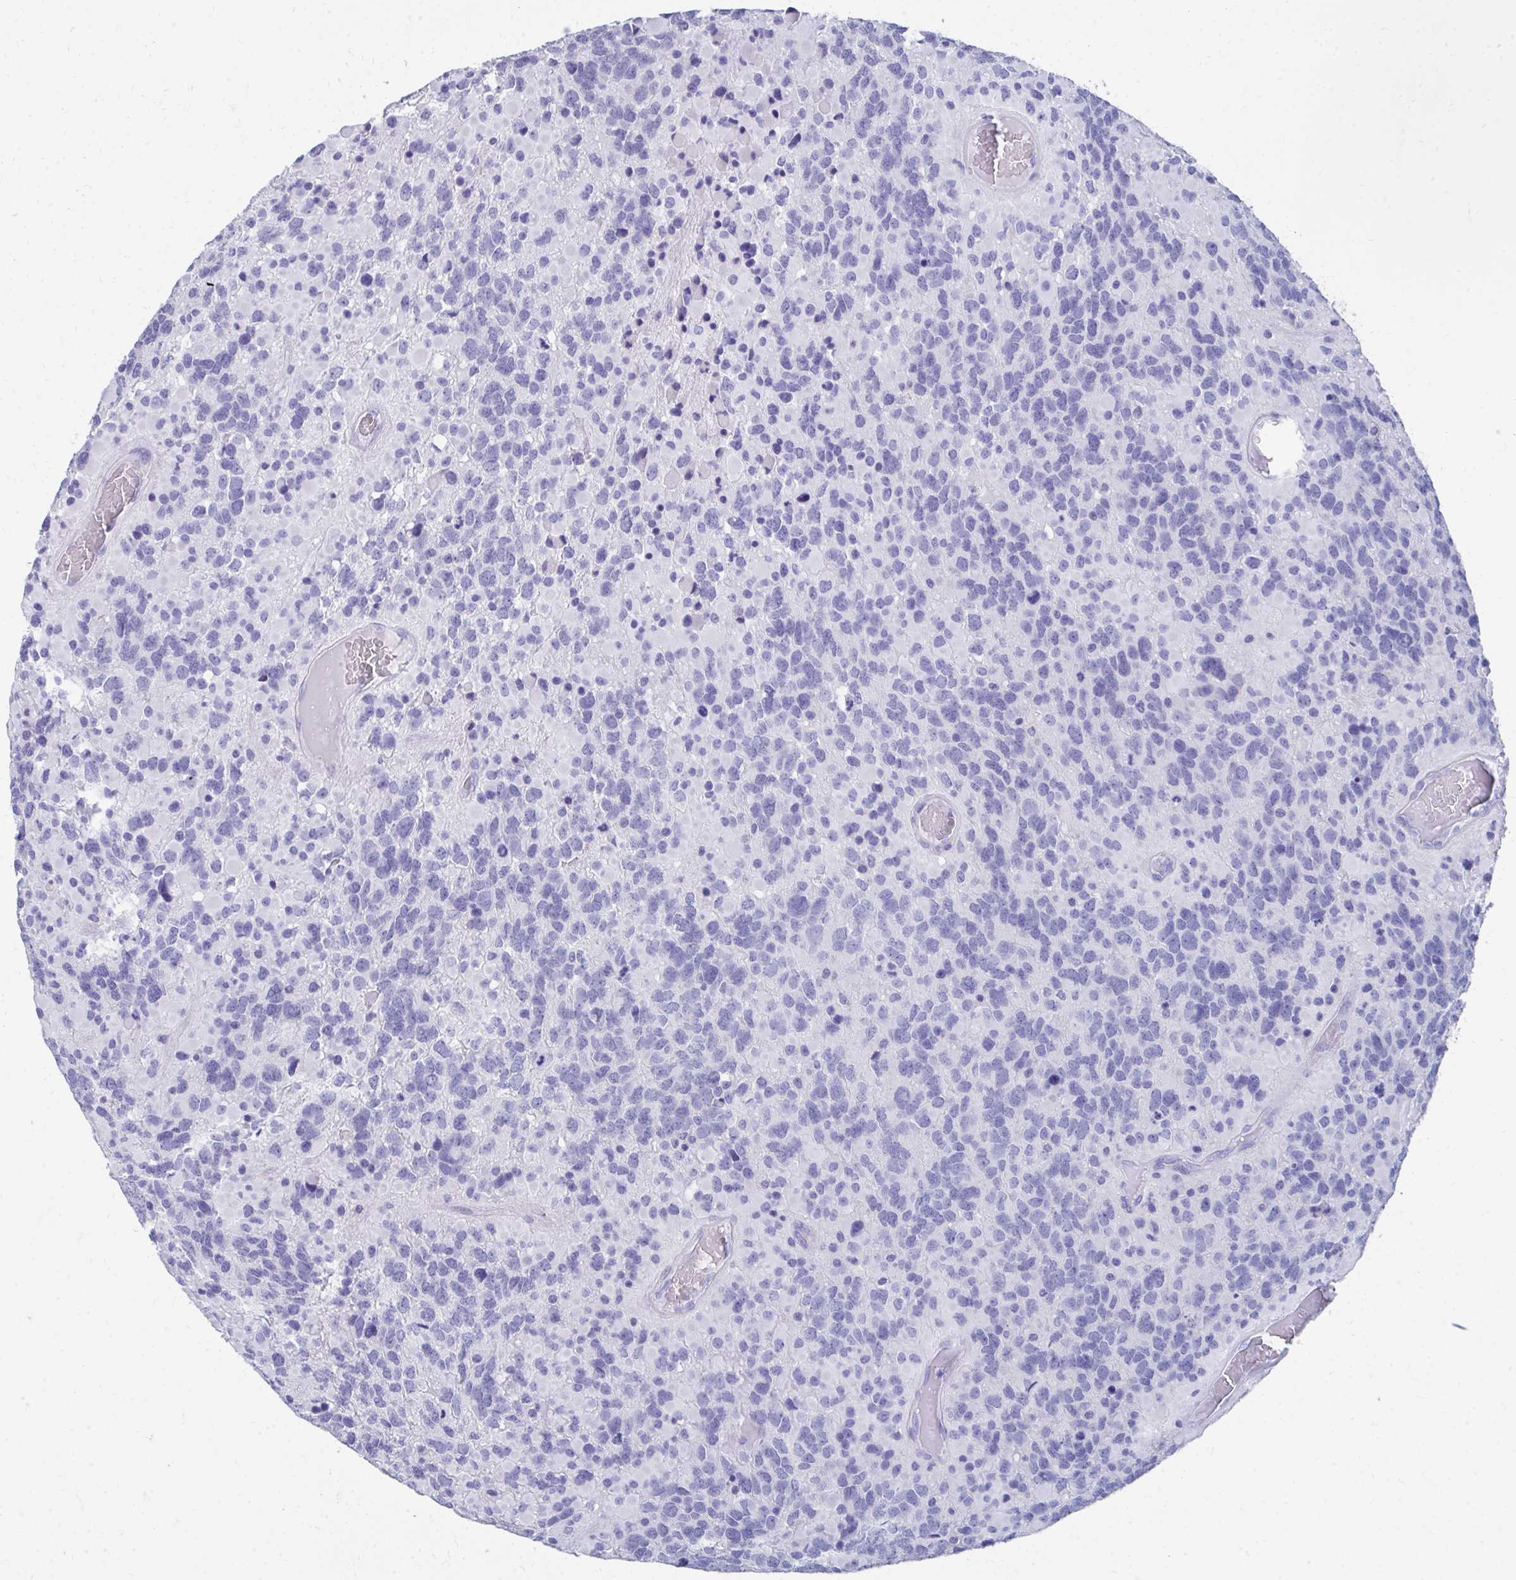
{"staining": {"intensity": "negative", "quantity": "none", "location": "none"}, "tissue": "glioma", "cell_type": "Tumor cells", "image_type": "cancer", "snomed": [{"axis": "morphology", "description": "Glioma, malignant, High grade"}, {"axis": "topography", "description": "Brain"}], "caption": "IHC of human high-grade glioma (malignant) reveals no expression in tumor cells.", "gene": "HGD", "patient": {"sex": "female", "age": 40}}